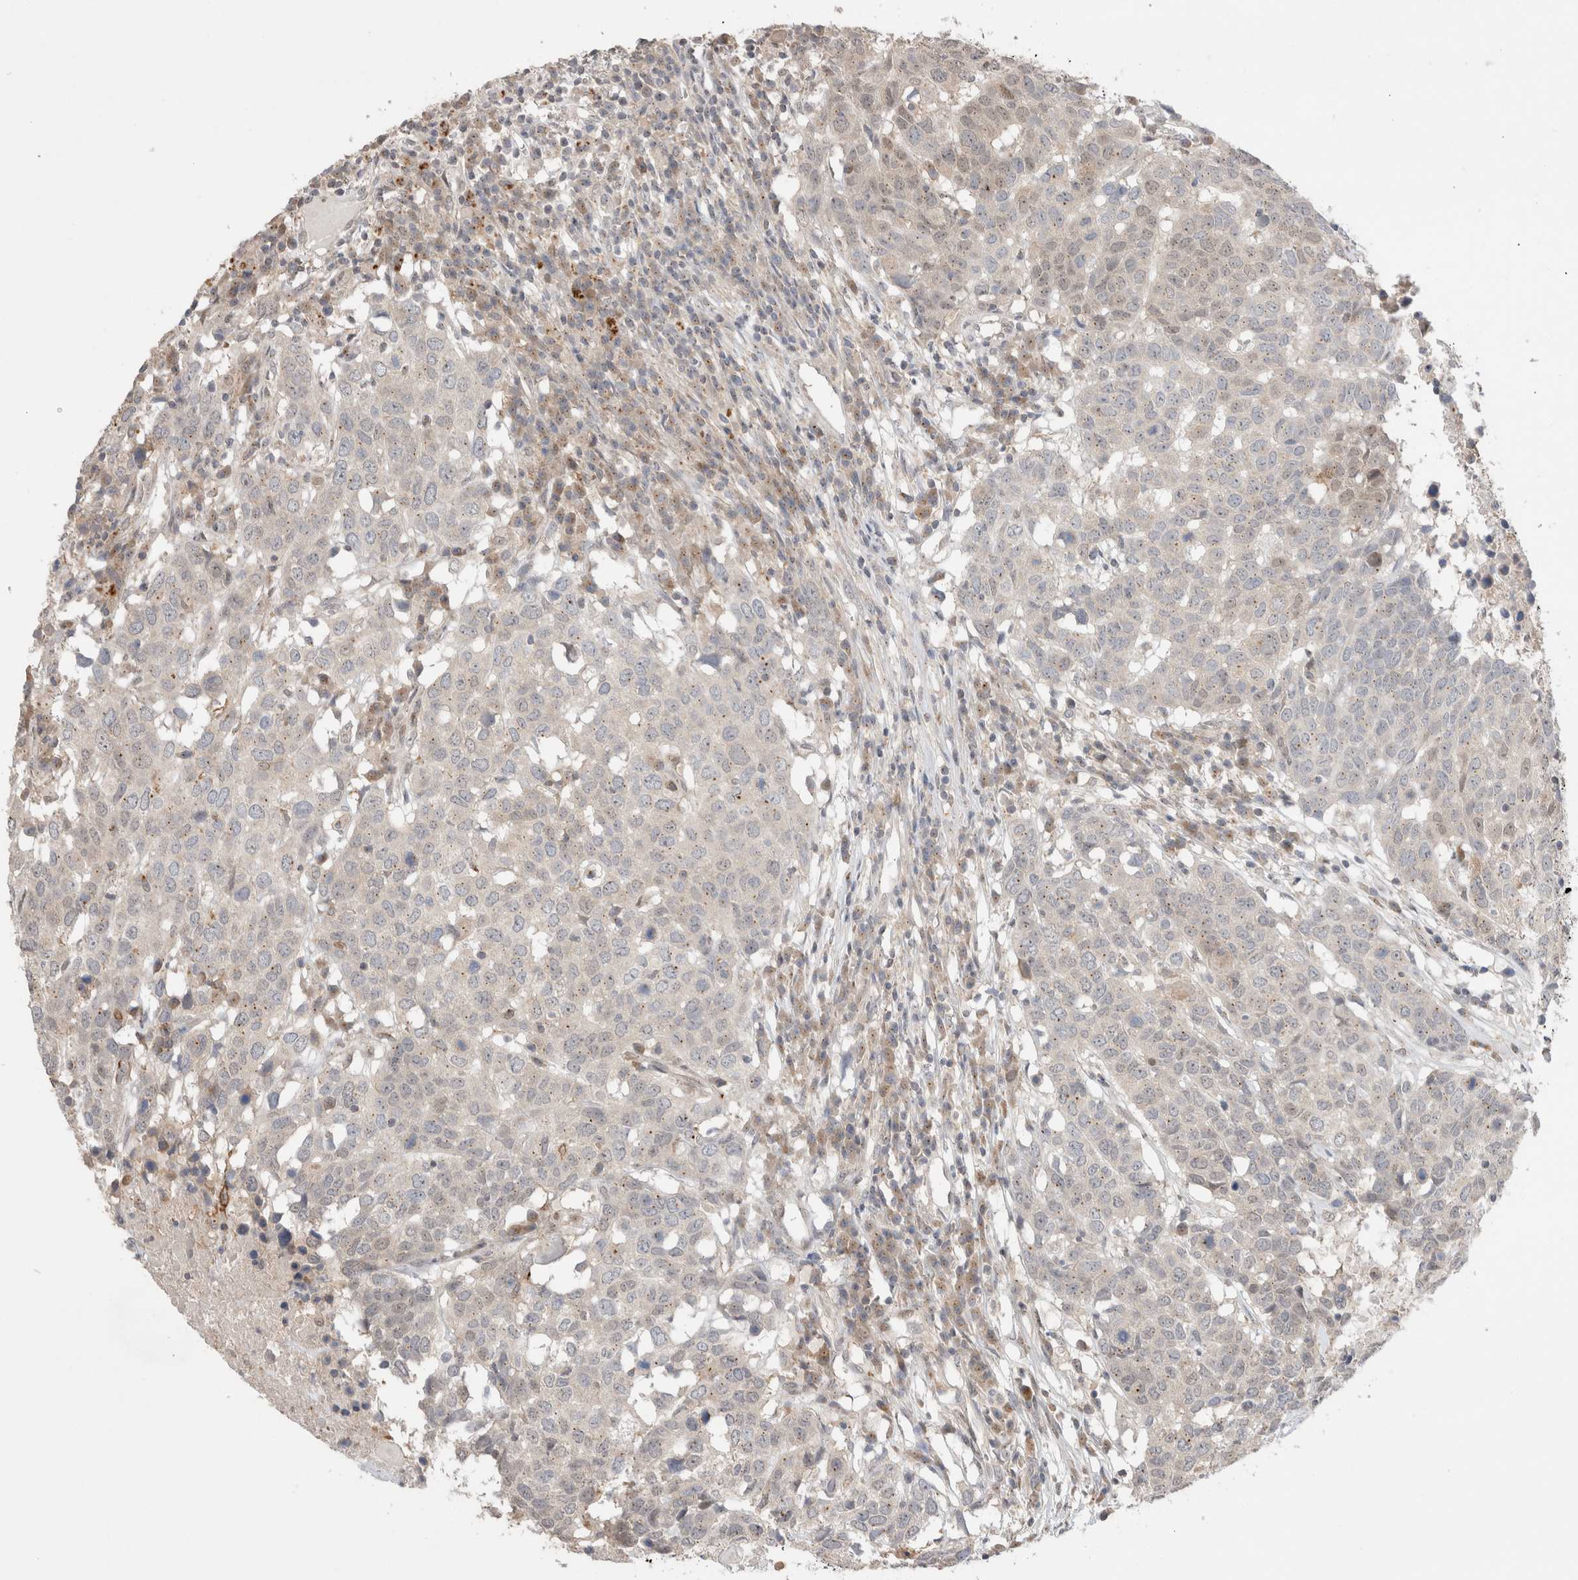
{"staining": {"intensity": "weak", "quantity": "<25%", "location": "cytoplasmic/membranous"}, "tissue": "head and neck cancer", "cell_type": "Tumor cells", "image_type": "cancer", "snomed": [{"axis": "morphology", "description": "Squamous cell carcinoma, NOS"}, {"axis": "topography", "description": "Head-Neck"}], "caption": "Immunohistochemistry (IHC) image of neoplastic tissue: head and neck cancer (squamous cell carcinoma) stained with DAB displays no significant protein positivity in tumor cells. (IHC, brightfield microscopy, high magnification).", "gene": "SLC29A1", "patient": {"sex": "male", "age": 66}}